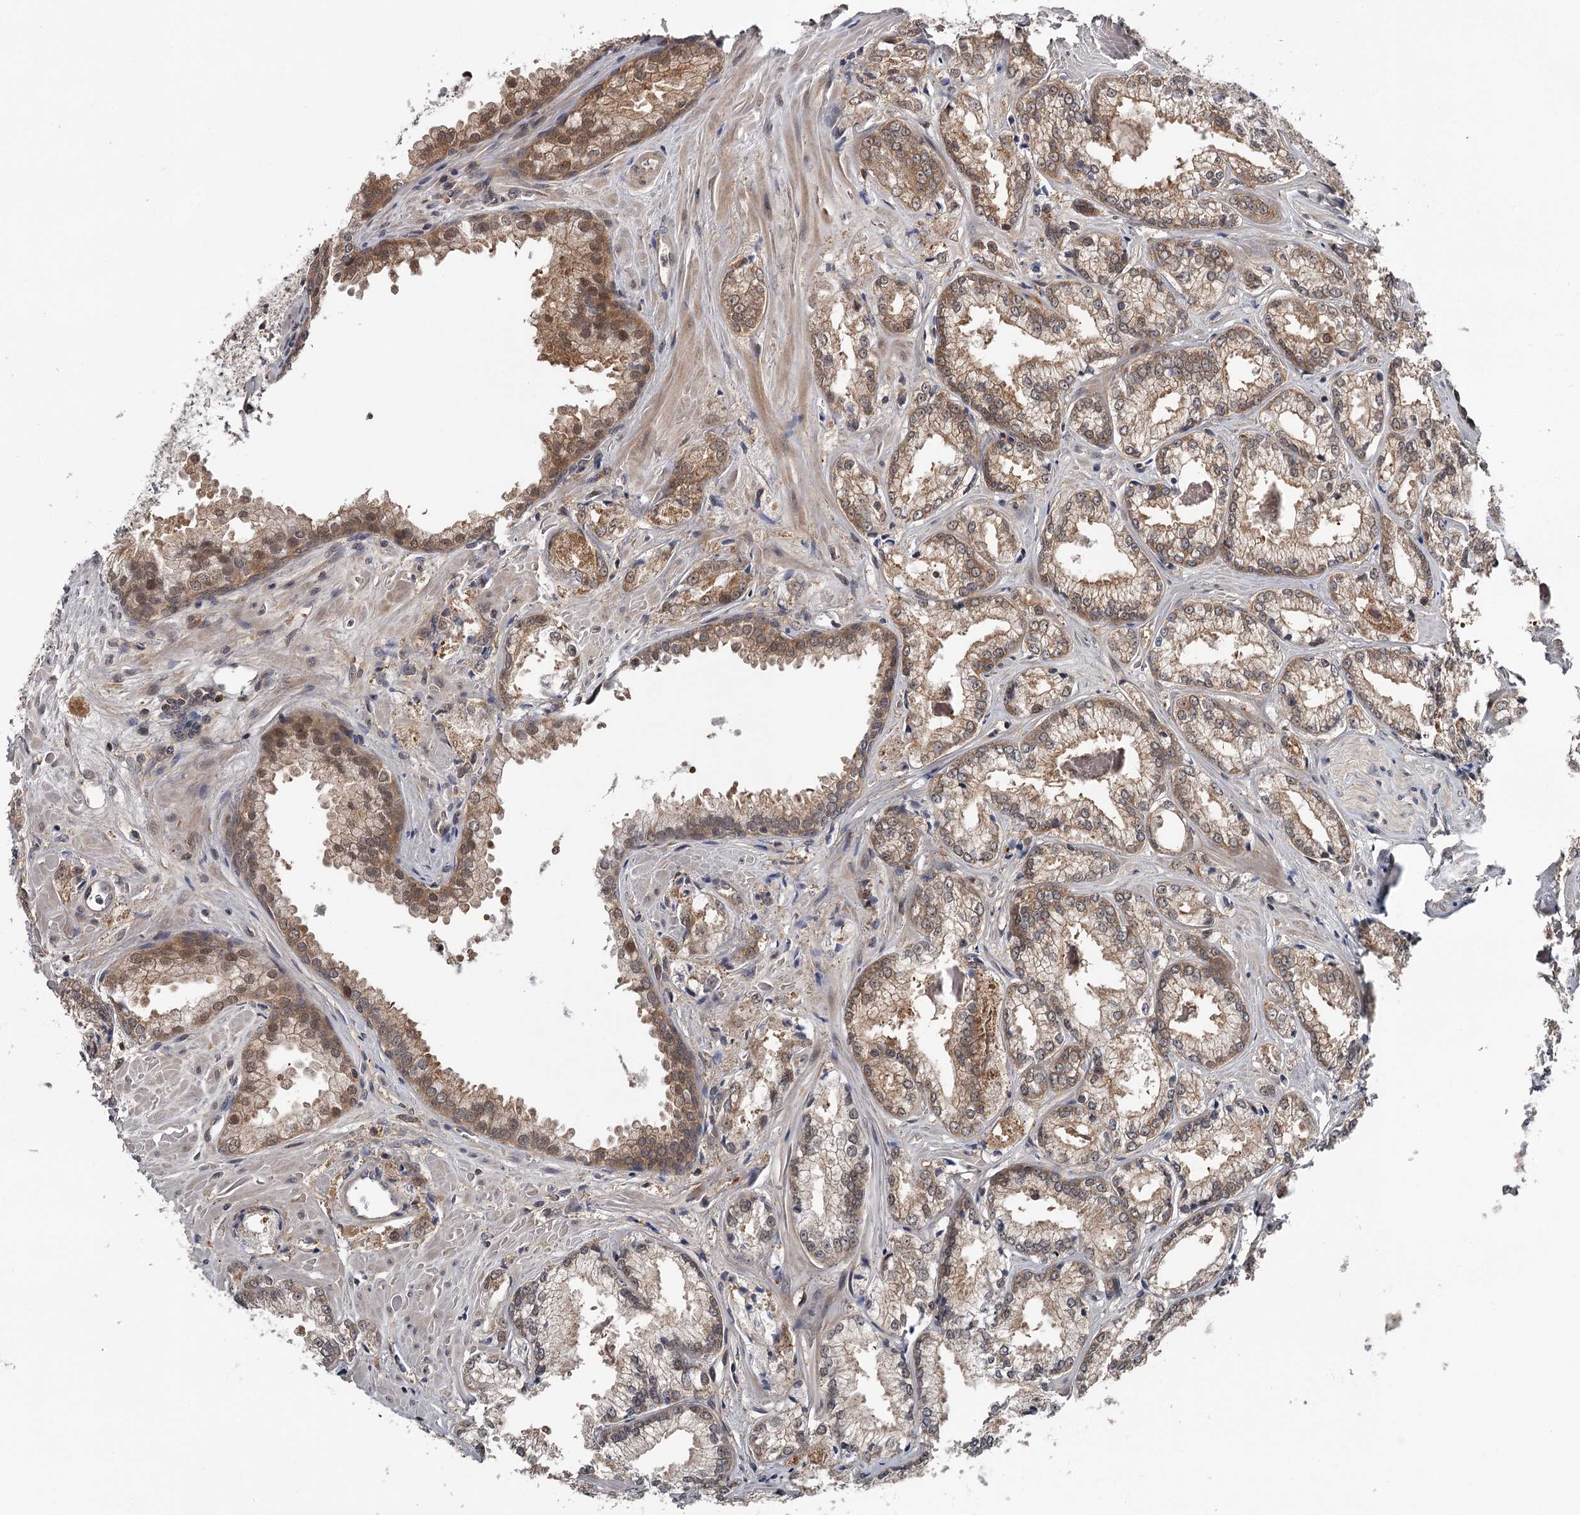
{"staining": {"intensity": "moderate", "quantity": "25%-75%", "location": "cytoplasmic/membranous,nuclear"}, "tissue": "prostate cancer", "cell_type": "Tumor cells", "image_type": "cancer", "snomed": [{"axis": "morphology", "description": "Adenocarcinoma, Low grade"}, {"axis": "topography", "description": "Prostate"}], "caption": "Approximately 25%-75% of tumor cells in prostate cancer reveal moderate cytoplasmic/membranous and nuclear protein expression as visualized by brown immunohistochemical staining.", "gene": "GTSF1", "patient": {"sex": "male", "age": 47}}